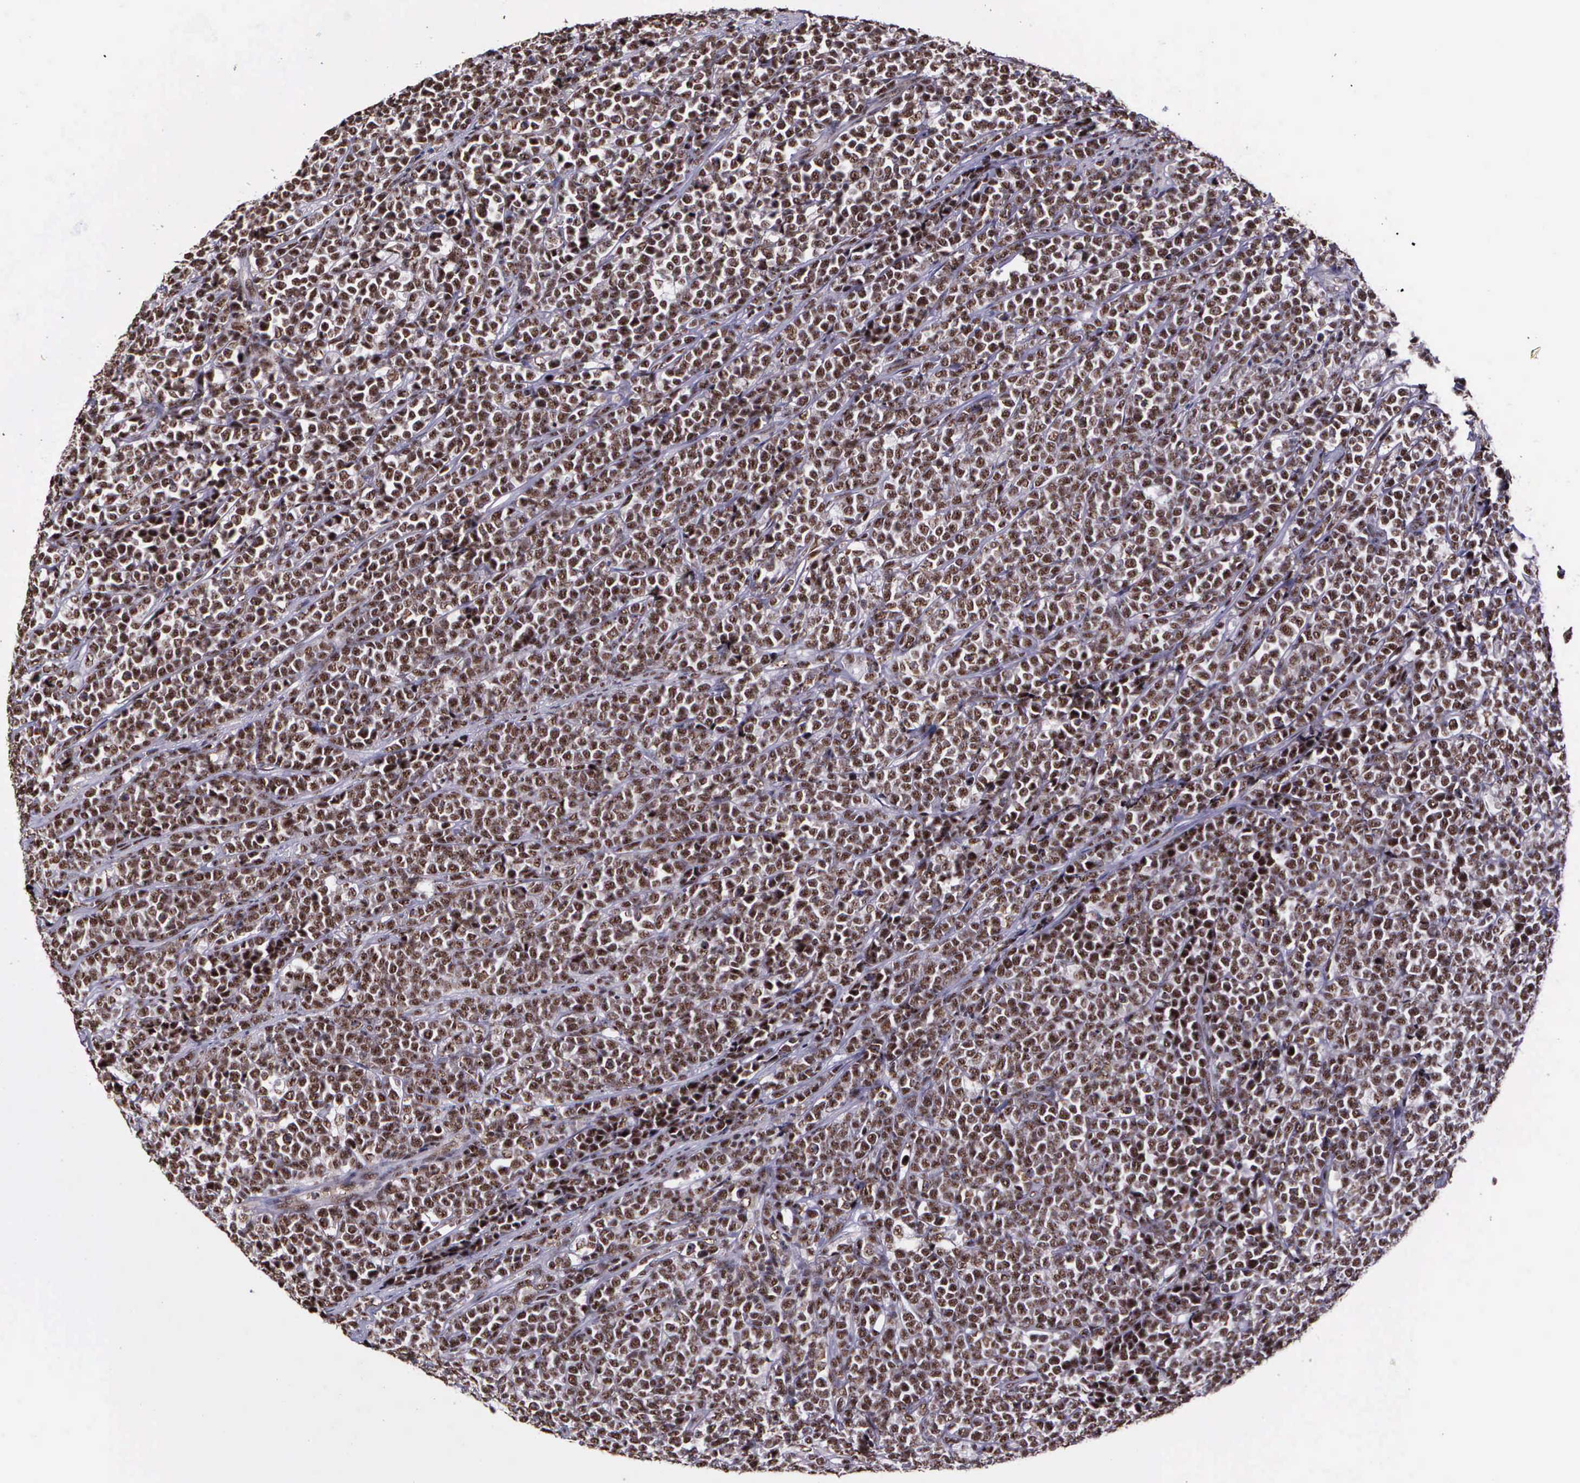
{"staining": {"intensity": "weak", "quantity": ">75%", "location": "nuclear"}, "tissue": "lymphoma", "cell_type": "Tumor cells", "image_type": "cancer", "snomed": [{"axis": "morphology", "description": "Malignant lymphoma, non-Hodgkin's type, High grade"}, {"axis": "topography", "description": "Small intestine"}, {"axis": "topography", "description": "Colon"}], "caption": "Immunohistochemistry of malignant lymphoma, non-Hodgkin's type (high-grade) shows low levels of weak nuclear expression in about >75% of tumor cells. Immunohistochemistry (ihc) stains the protein in brown and the nuclei are stained blue.", "gene": "FAM47A", "patient": {"sex": "male", "age": 8}}